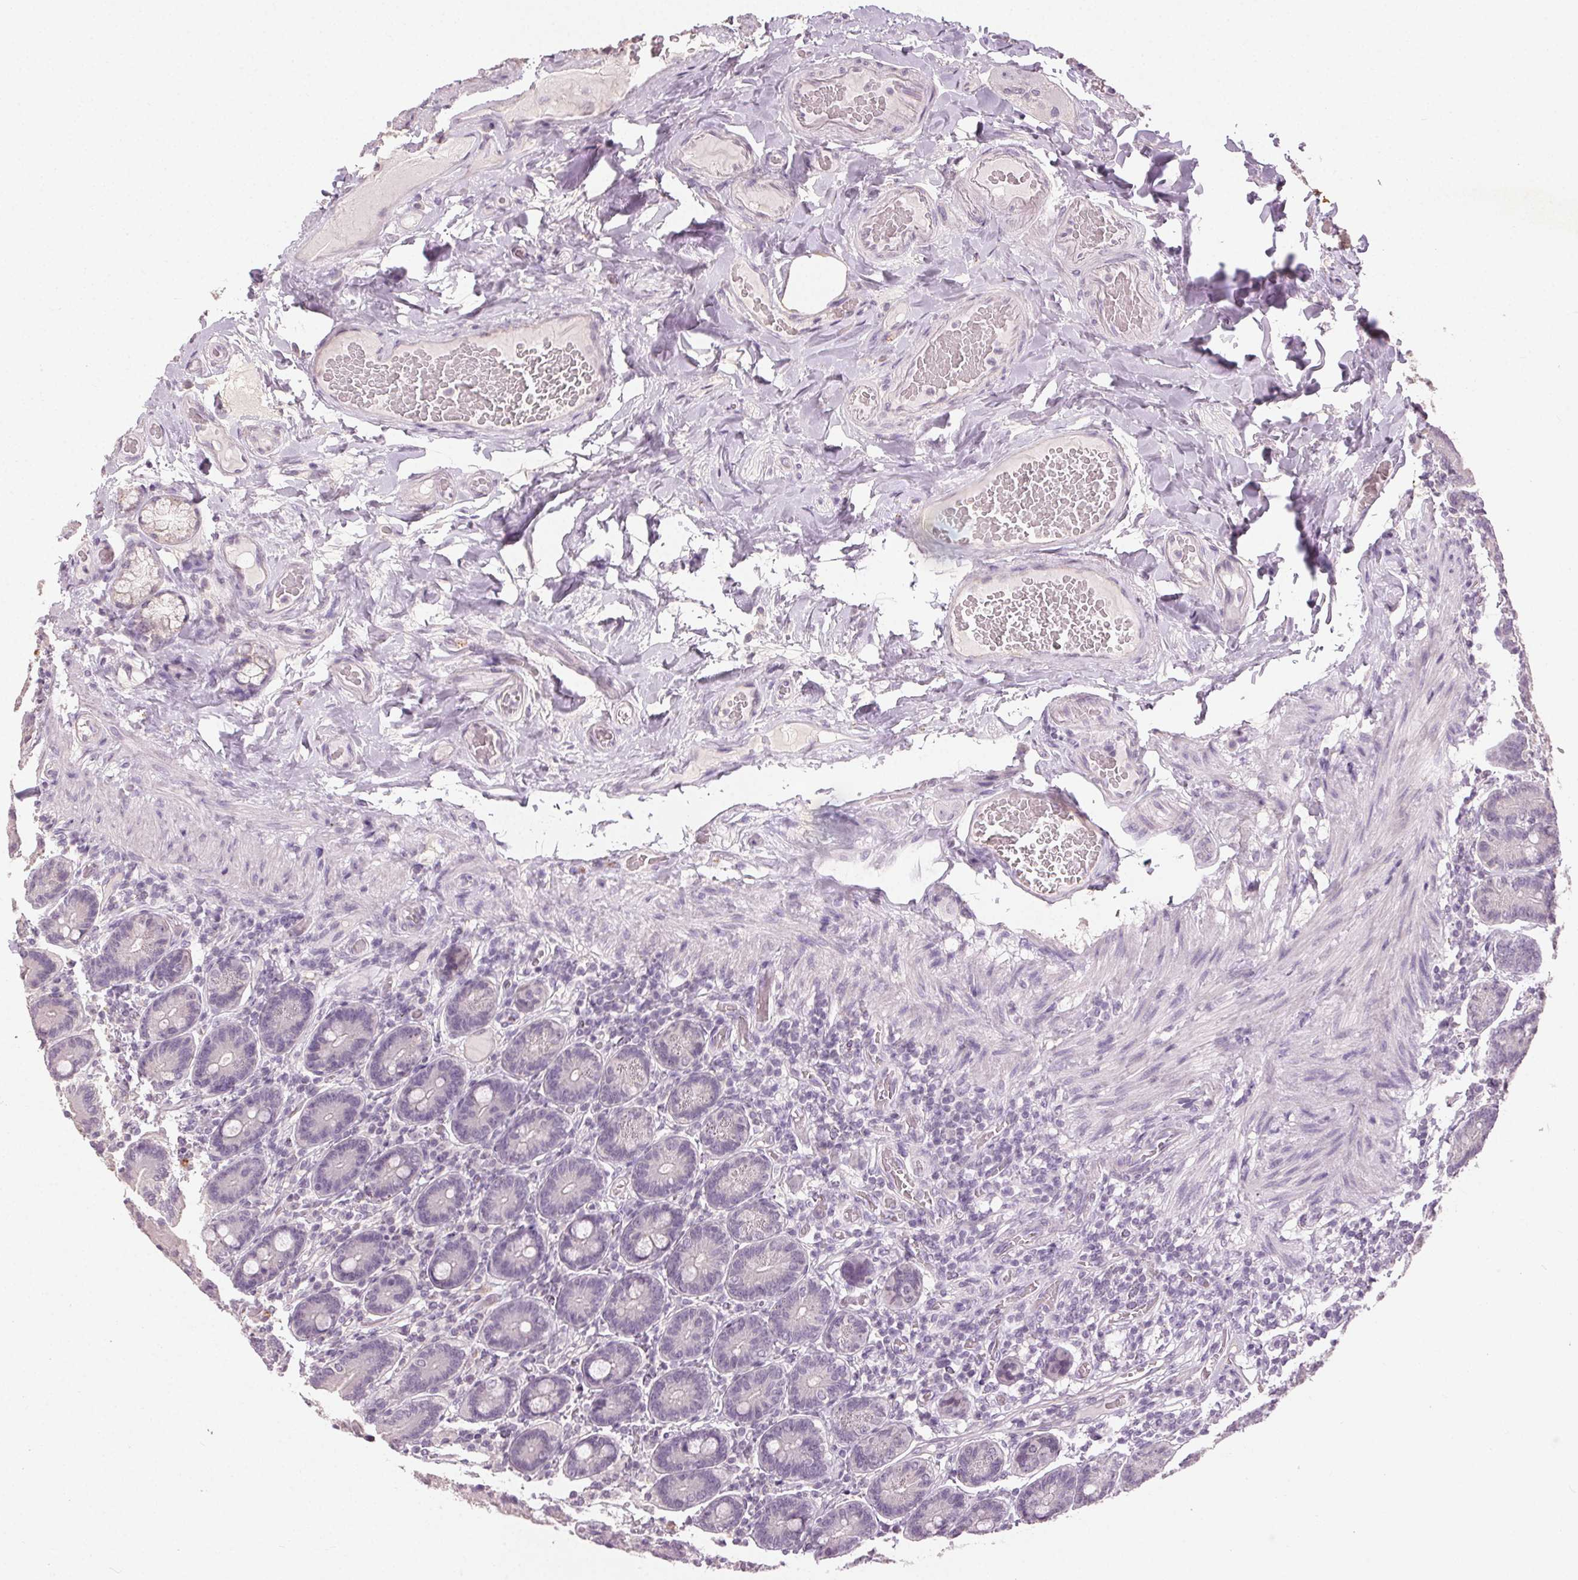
{"staining": {"intensity": "negative", "quantity": "none", "location": "none"}, "tissue": "duodenum", "cell_type": "Glandular cells", "image_type": "normal", "snomed": [{"axis": "morphology", "description": "Normal tissue, NOS"}, {"axis": "topography", "description": "Duodenum"}], "caption": "The histopathology image shows no significant expression in glandular cells of duodenum. (Brightfield microscopy of DAB IHC at high magnification).", "gene": "CLTRN", "patient": {"sex": "female", "age": 62}}